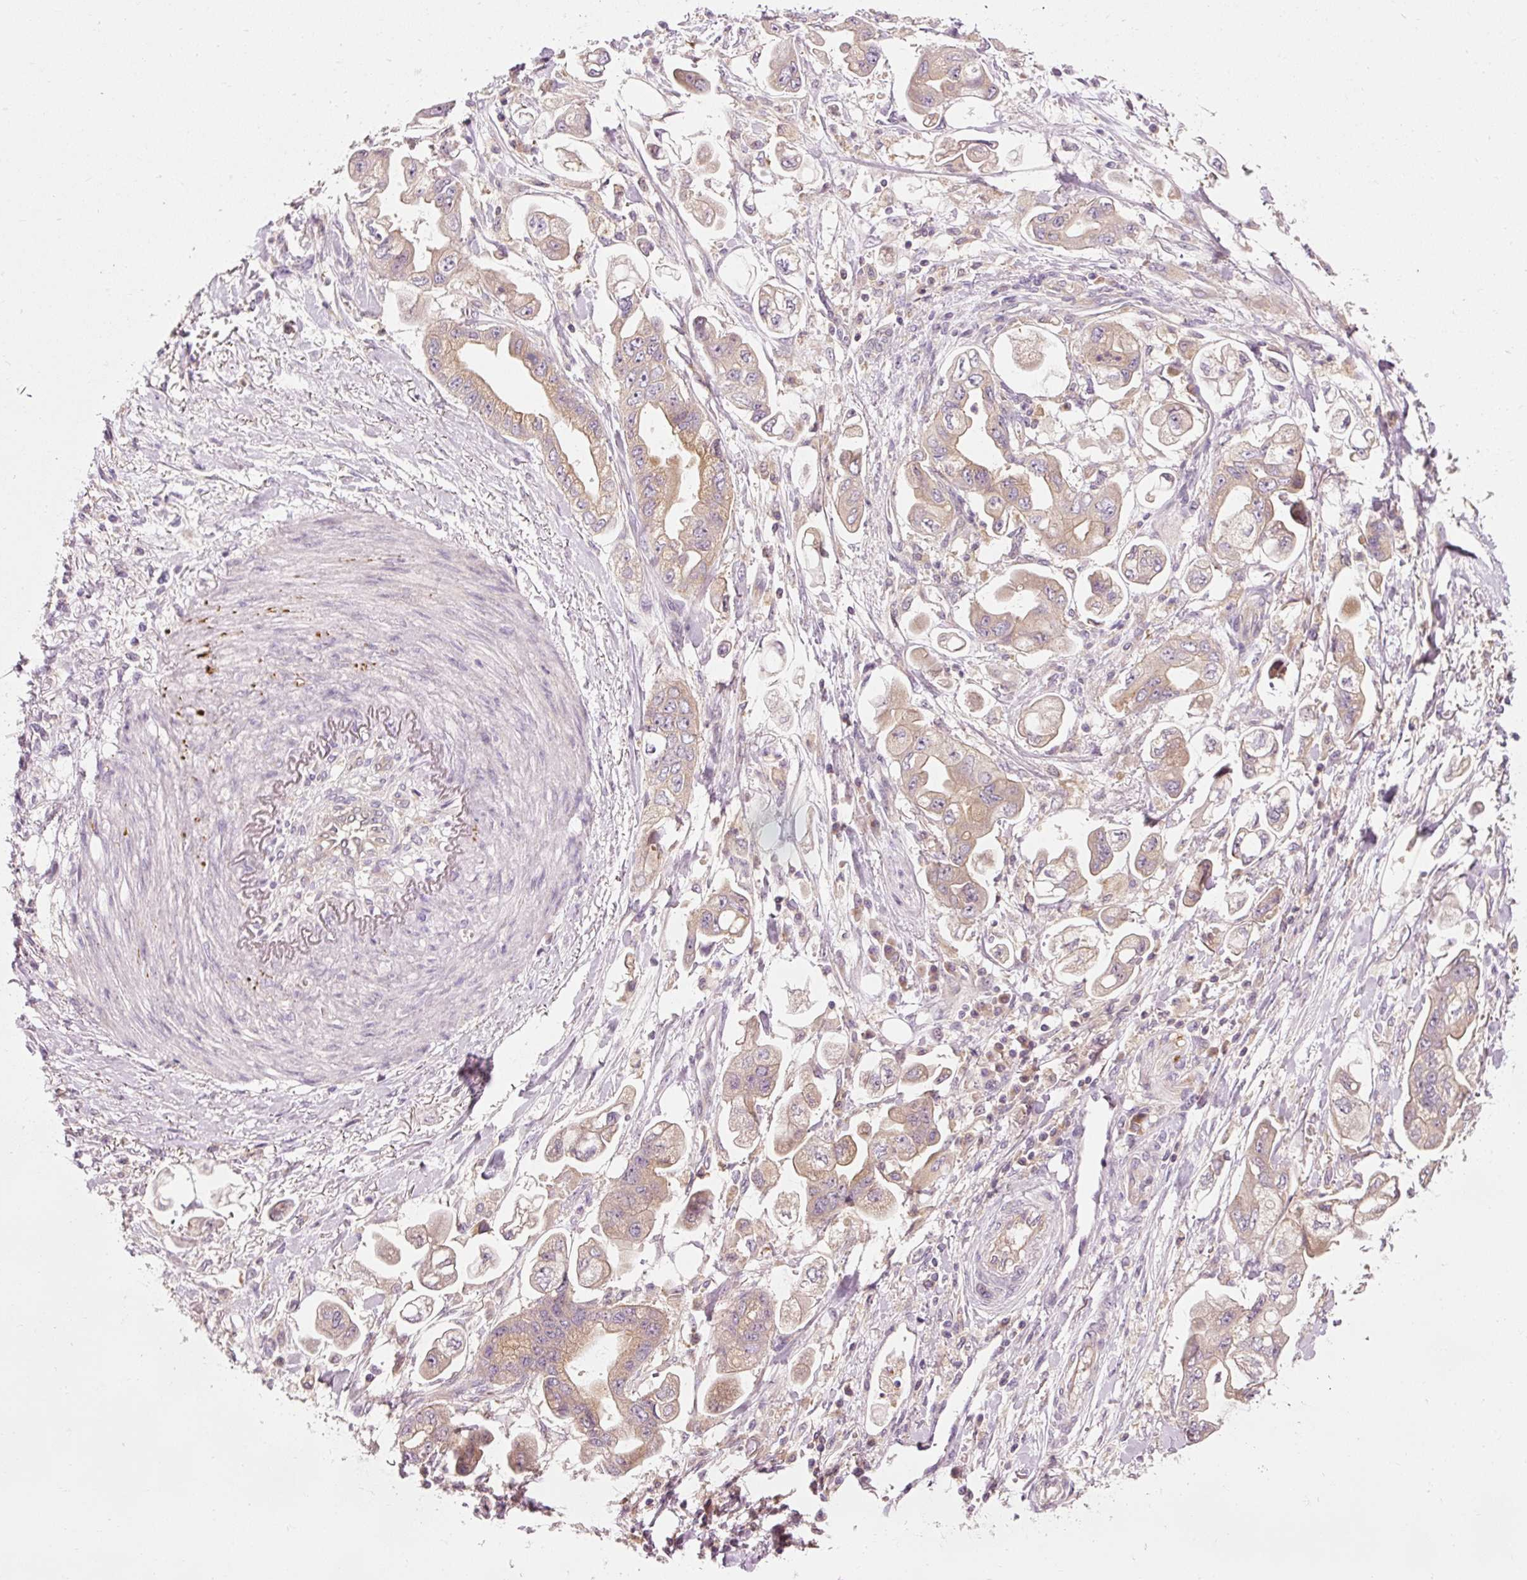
{"staining": {"intensity": "moderate", "quantity": ">75%", "location": "cytoplasmic/membranous"}, "tissue": "stomach cancer", "cell_type": "Tumor cells", "image_type": "cancer", "snomed": [{"axis": "morphology", "description": "Adenocarcinoma, NOS"}, {"axis": "topography", "description": "Stomach"}], "caption": "High-power microscopy captured an immunohistochemistry micrograph of adenocarcinoma (stomach), revealing moderate cytoplasmic/membranous expression in about >75% of tumor cells.", "gene": "NAPA", "patient": {"sex": "male", "age": 62}}